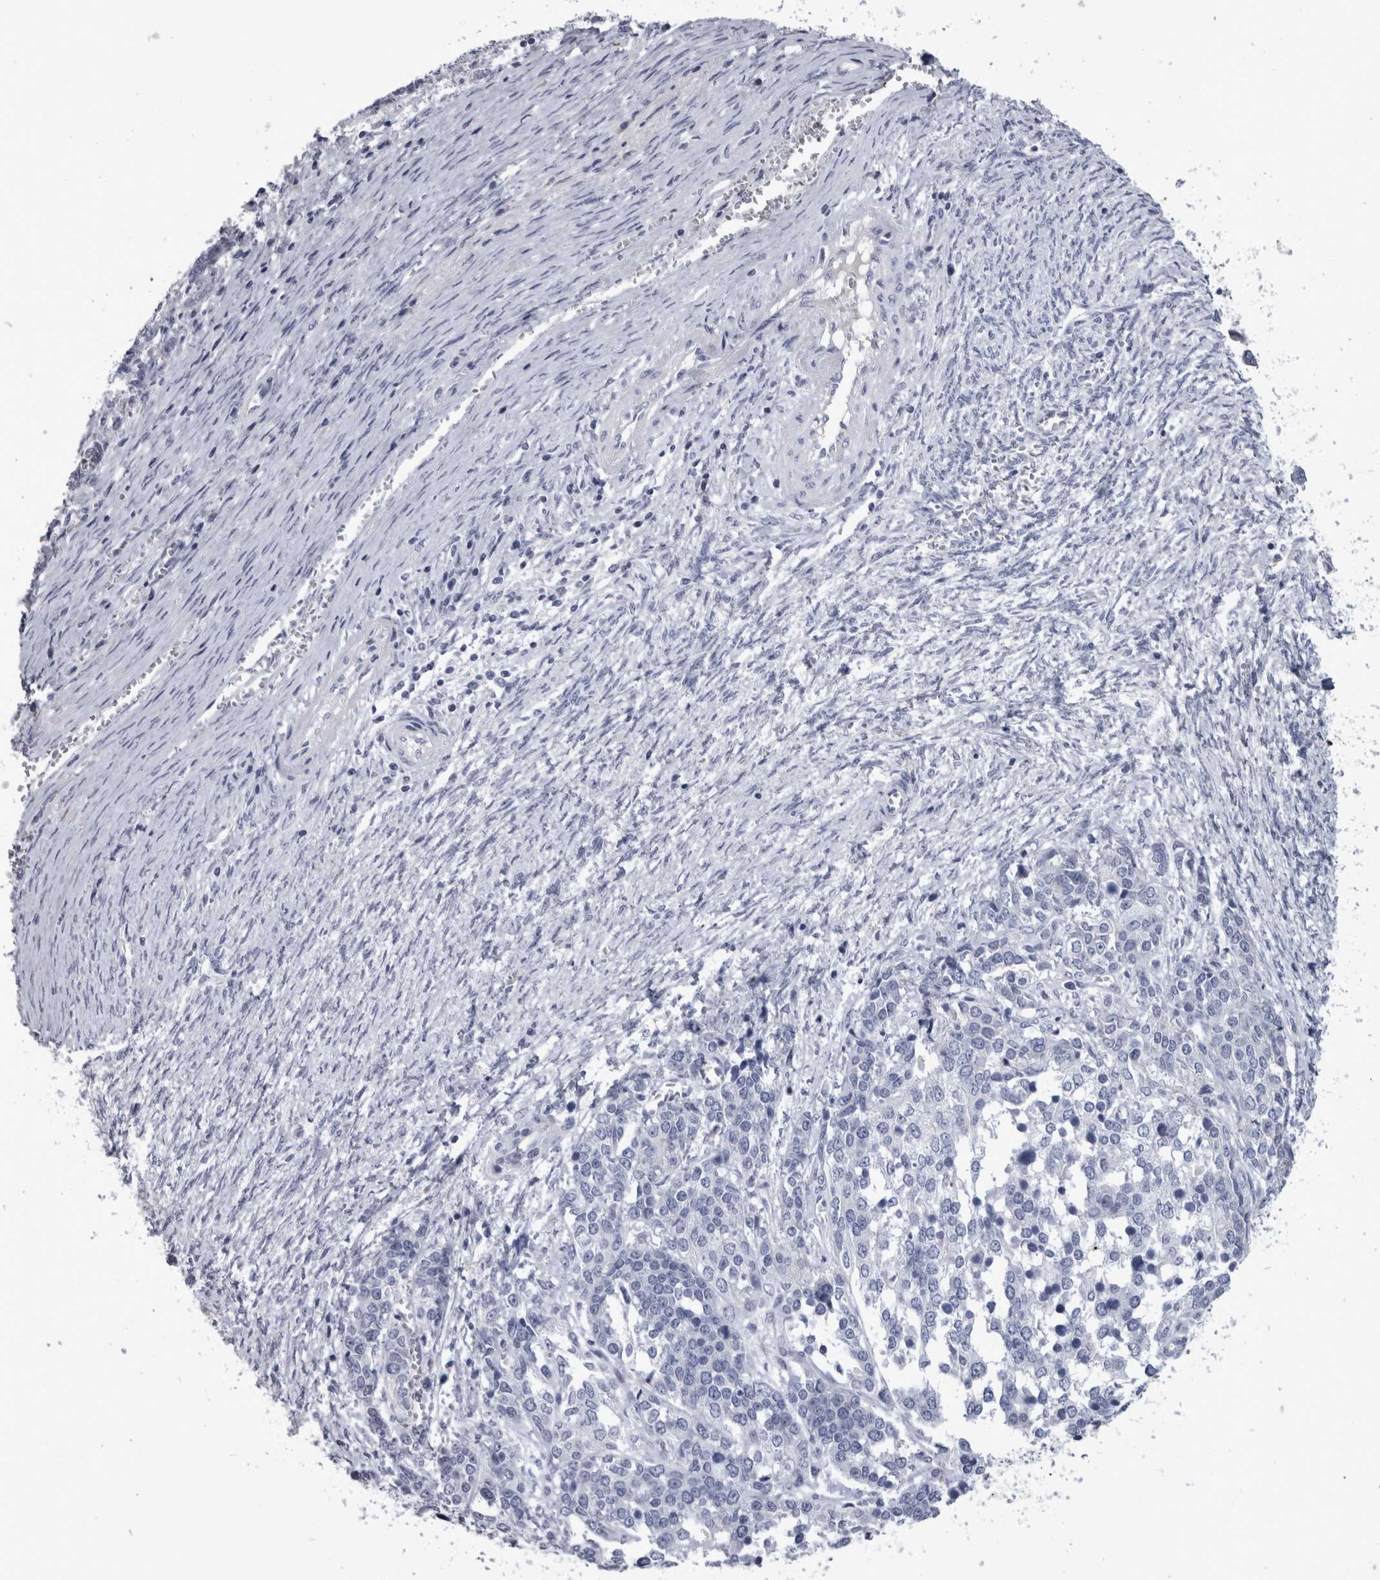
{"staining": {"intensity": "negative", "quantity": "none", "location": "none"}, "tissue": "ovarian cancer", "cell_type": "Tumor cells", "image_type": "cancer", "snomed": [{"axis": "morphology", "description": "Cystadenocarcinoma, serous, NOS"}, {"axis": "topography", "description": "Ovary"}], "caption": "An image of ovarian cancer (serous cystadenocarcinoma) stained for a protein reveals no brown staining in tumor cells. The staining was performed using DAB (3,3'-diaminobenzidine) to visualize the protein expression in brown, while the nuclei were stained in blue with hematoxylin (Magnification: 20x).", "gene": "PAX5", "patient": {"sex": "female", "age": 44}}